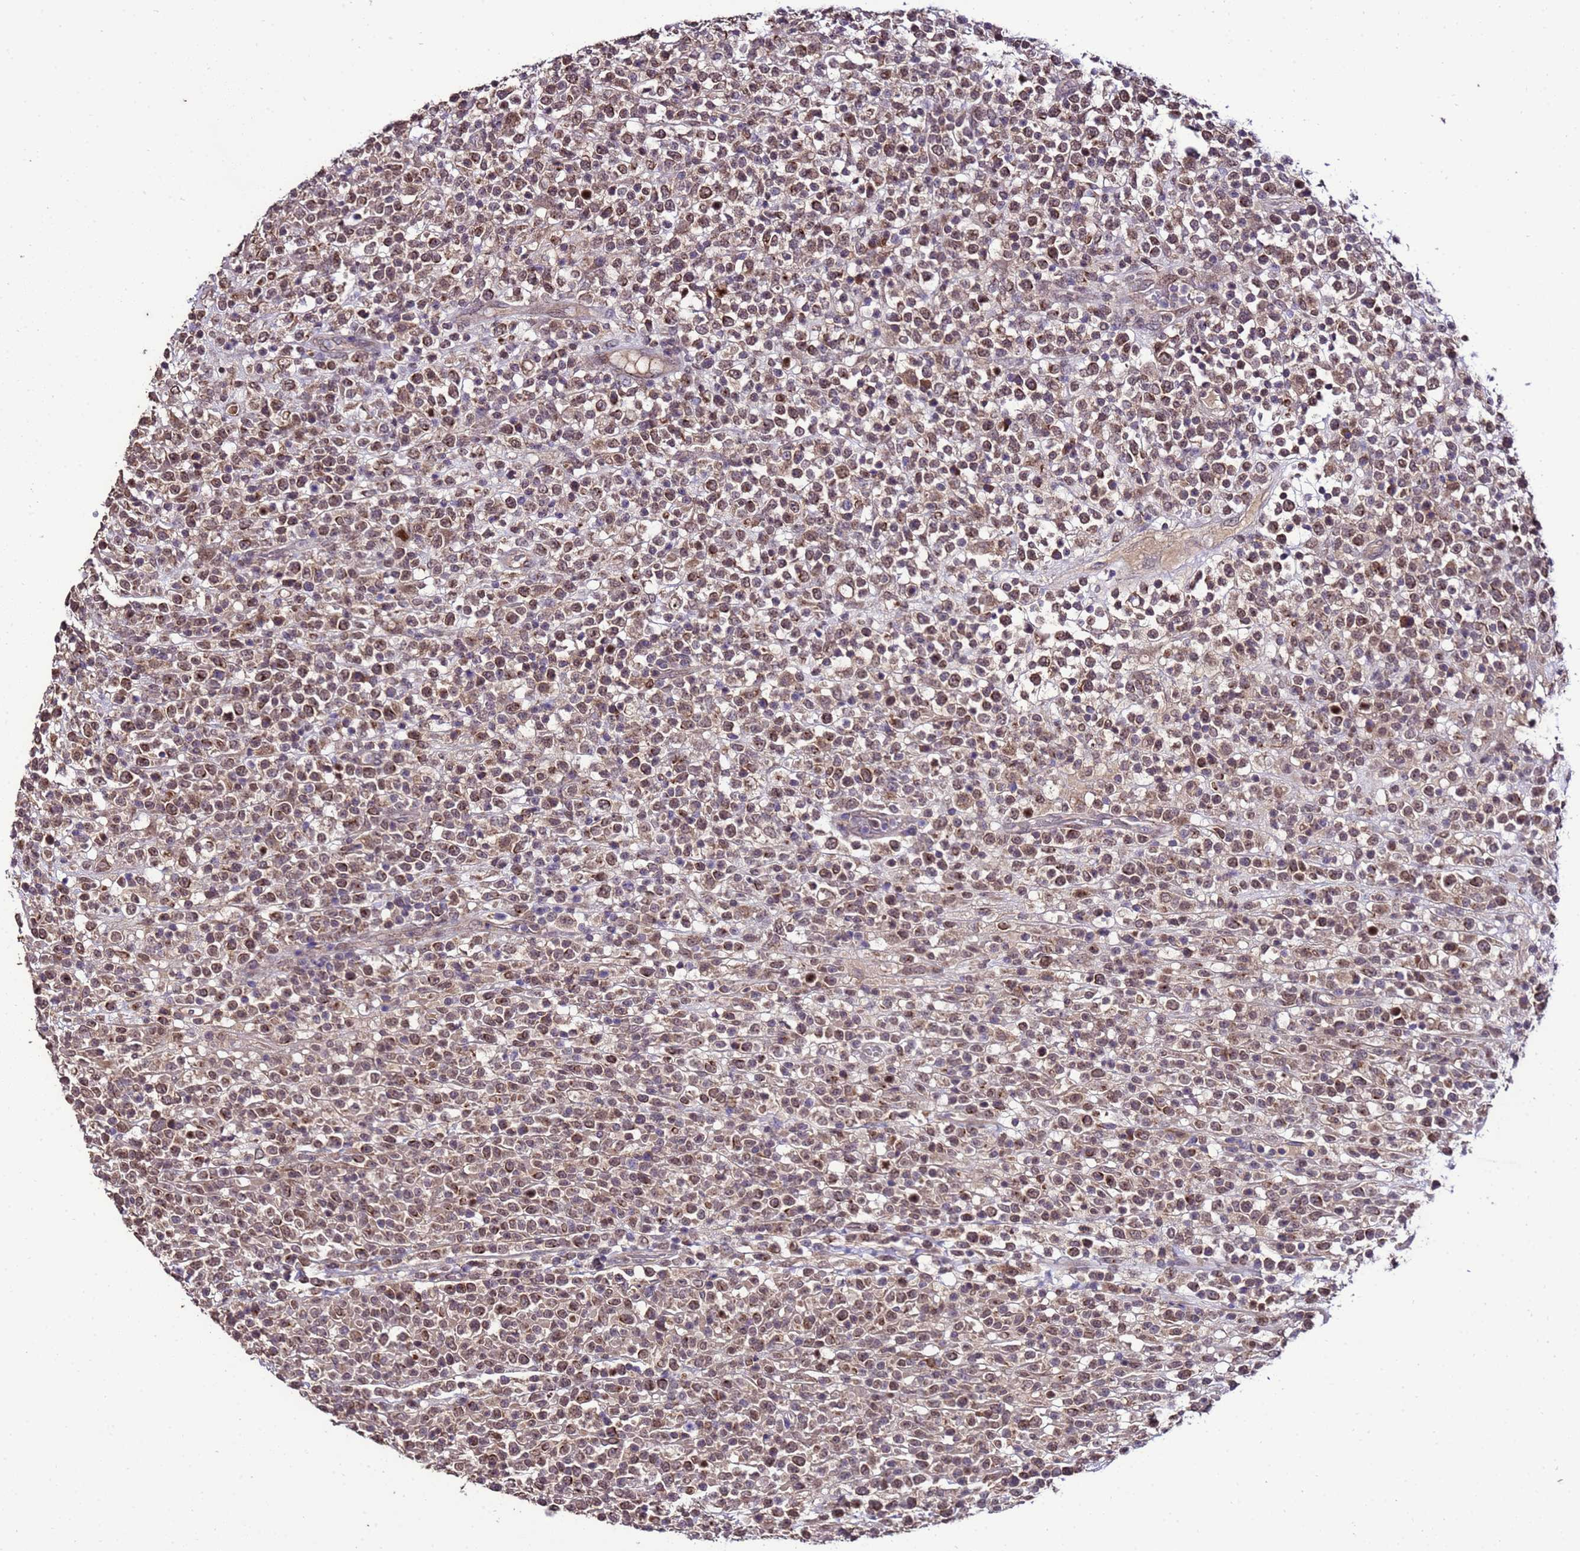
{"staining": {"intensity": "moderate", "quantity": ">75%", "location": "cytoplasmic/membranous"}, "tissue": "lymphoma", "cell_type": "Tumor cells", "image_type": "cancer", "snomed": [{"axis": "morphology", "description": "Malignant lymphoma, non-Hodgkin's type, High grade"}, {"axis": "topography", "description": "Colon"}], "caption": "Protein analysis of high-grade malignant lymphoma, non-Hodgkin's type tissue demonstrates moderate cytoplasmic/membranous staining in approximately >75% of tumor cells.", "gene": "ZNF329", "patient": {"sex": "female", "age": 53}}